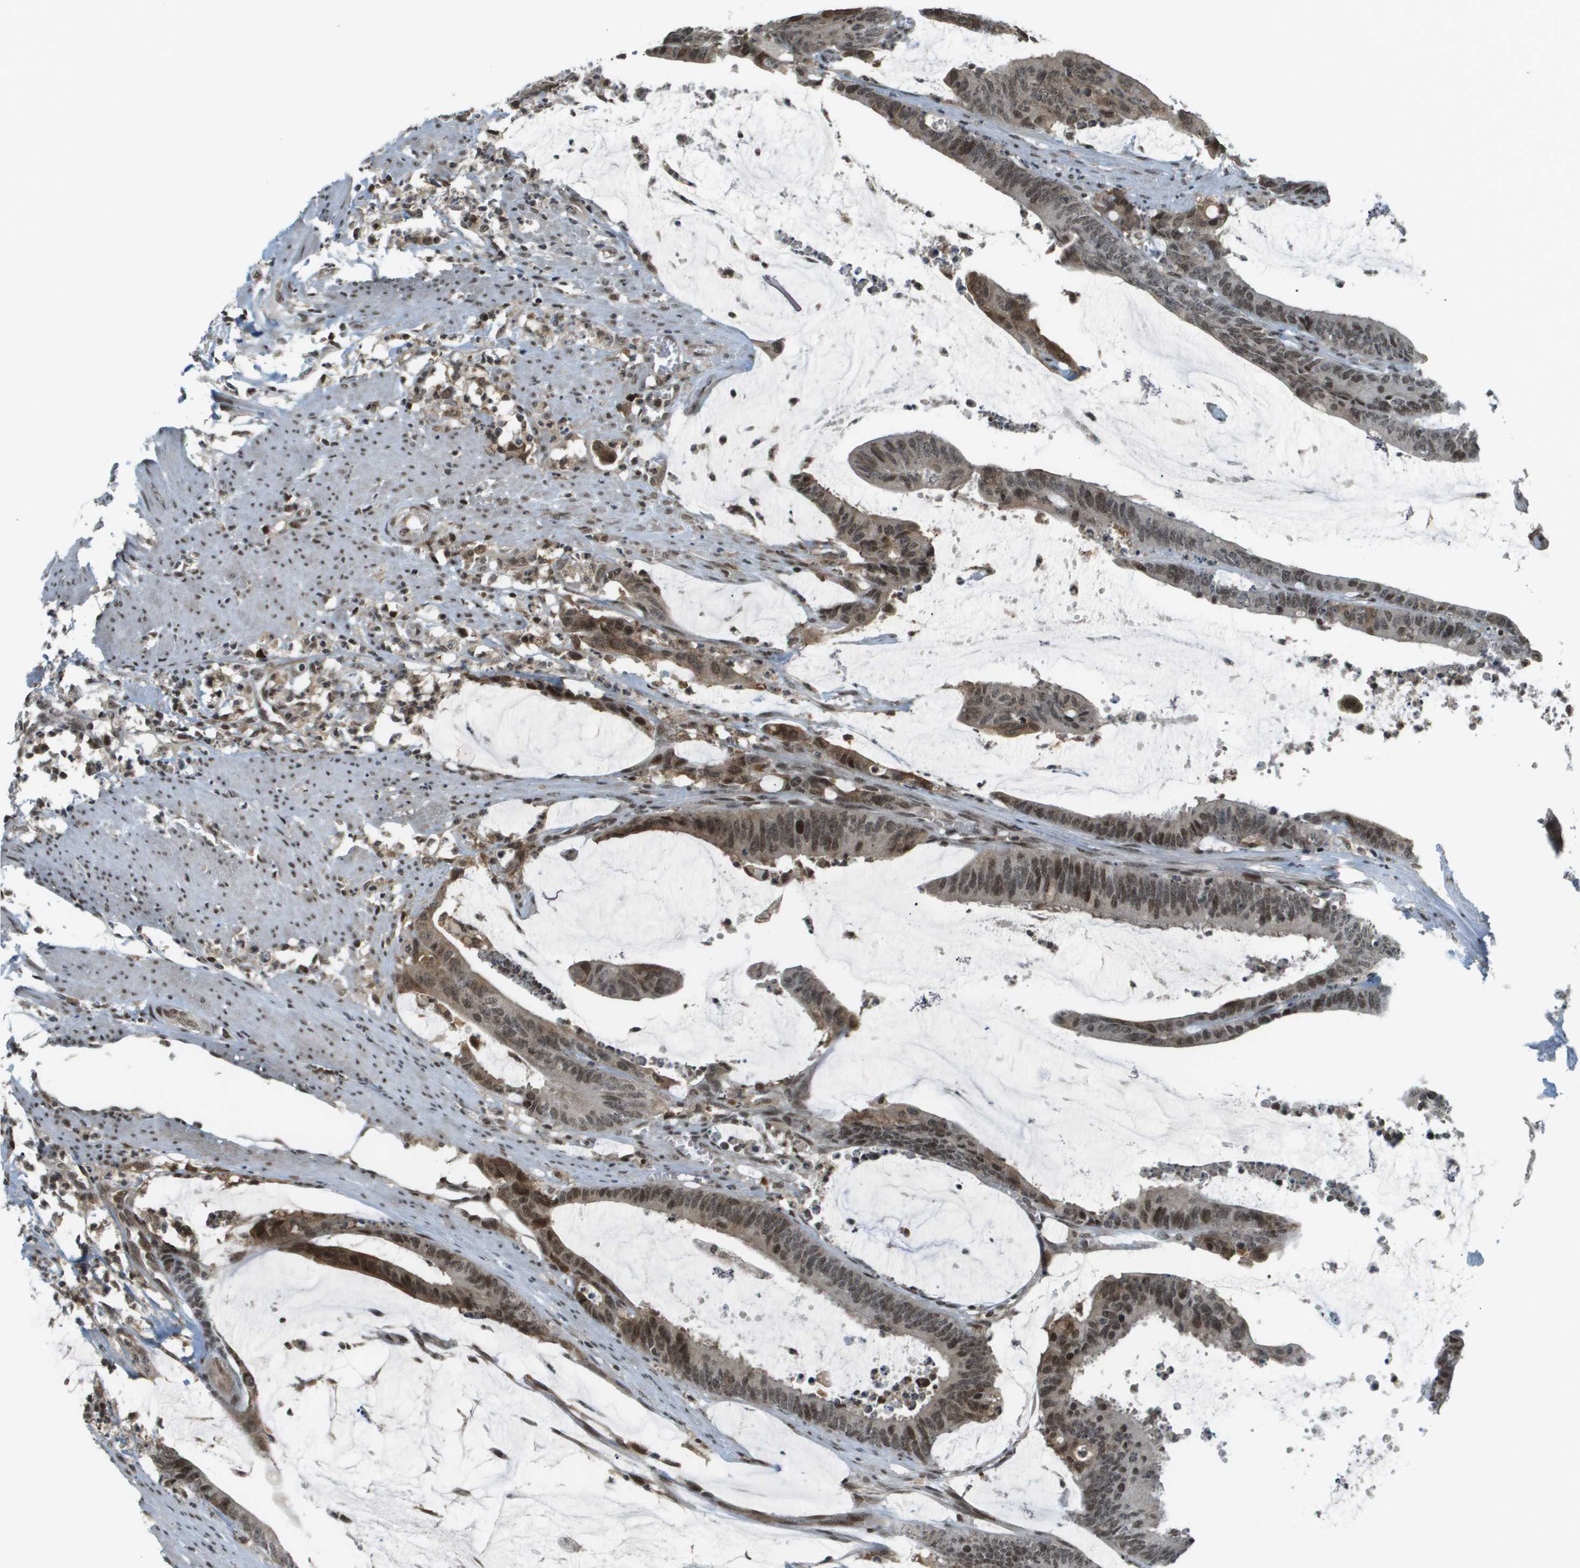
{"staining": {"intensity": "moderate", "quantity": ">75%", "location": "cytoplasmic/membranous,nuclear"}, "tissue": "colorectal cancer", "cell_type": "Tumor cells", "image_type": "cancer", "snomed": [{"axis": "morphology", "description": "Adenocarcinoma, NOS"}, {"axis": "topography", "description": "Rectum"}], "caption": "Adenocarcinoma (colorectal) was stained to show a protein in brown. There is medium levels of moderate cytoplasmic/membranous and nuclear positivity in about >75% of tumor cells.", "gene": "IRF7", "patient": {"sex": "female", "age": 66}}